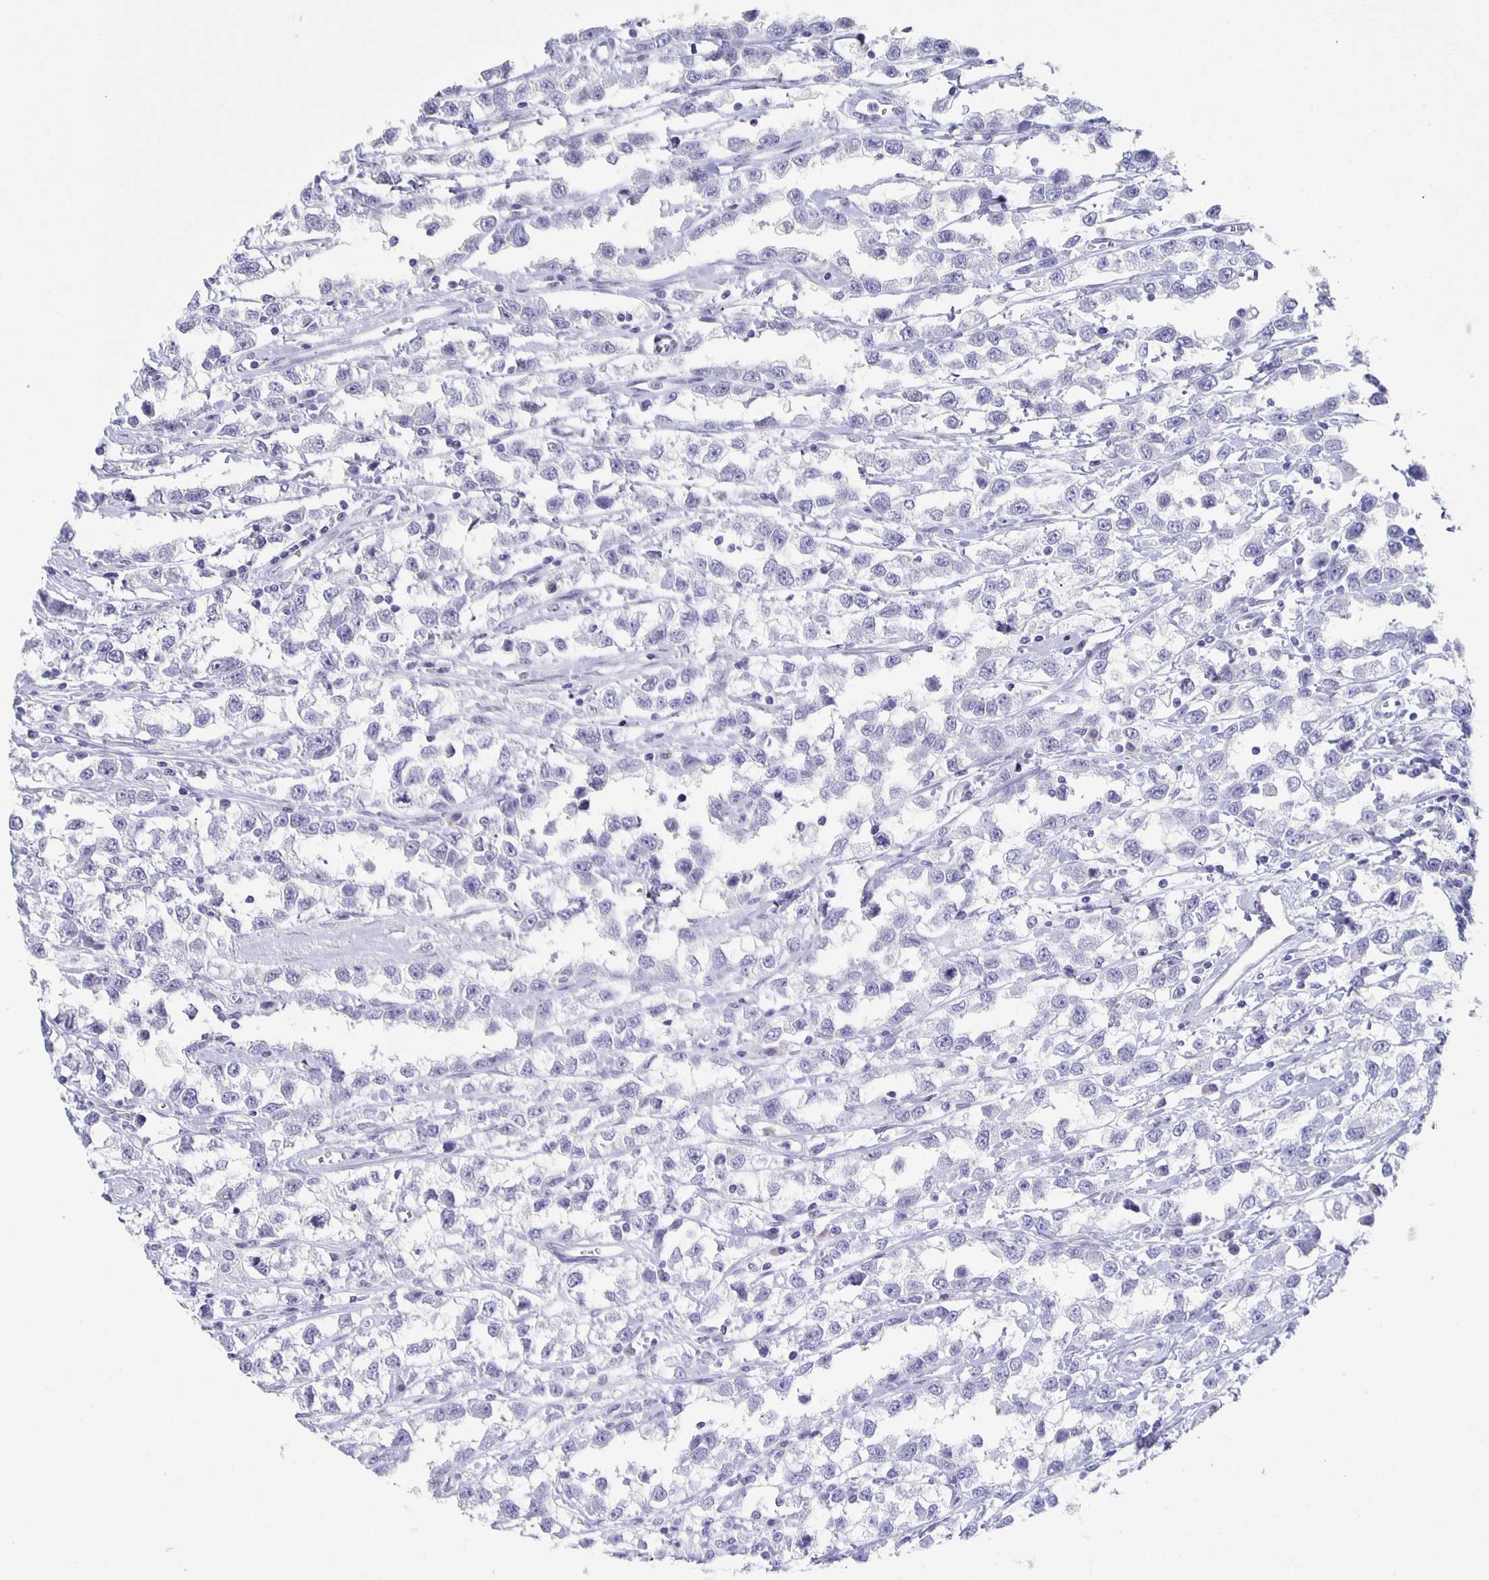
{"staining": {"intensity": "negative", "quantity": "none", "location": "none"}, "tissue": "testis cancer", "cell_type": "Tumor cells", "image_type": "cancer", "snomed": [{"axis": "morphology", "description": "Seminoma, NOS"}, {"axis": "topography", "description": "Testis"}], "caption": "DAB (3,3'-diaminobenzidine) immunohistochemical staining of seminoma (testis) demonstrates no significant expression in tumor cells.", "gene": "CCDC17", "patient": {"sex": "male", "age": 34}}